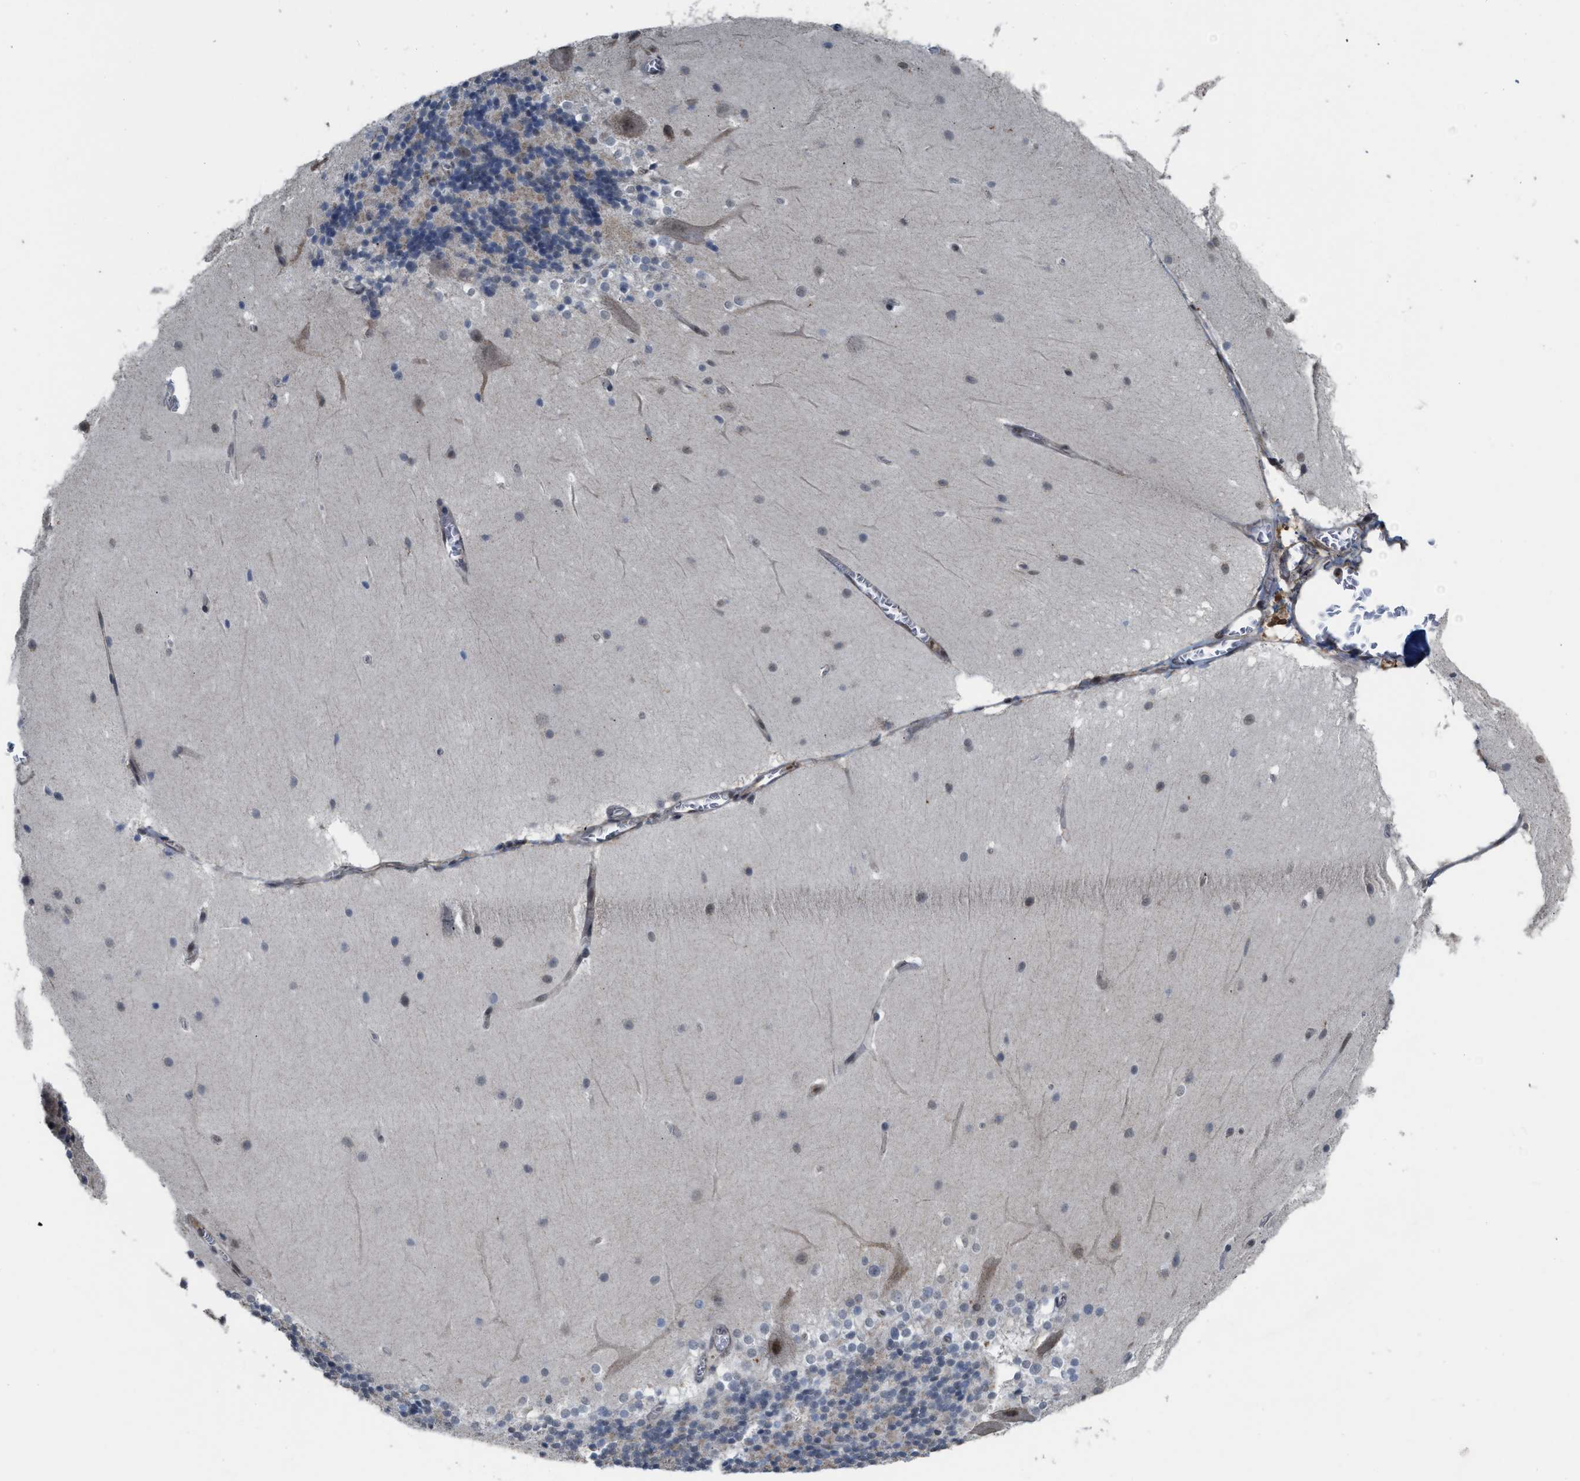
{"staining": {"intensity": "moderate", "quantity": "<25%", "location": "cytoplasmic/membranous"}, "tissue": "cerebellum", "cell_type": "Cells in granular layer", "image_type": "normal", "snomed": [{"axis": "morphology", "description": "Normal tissue, NOS"}, {"axis": "topography", "description": "Cerebellum"}], "caption": "Protein staining of benign cerebellum shows moderate cytoplasmic/membranous positivity in about <25% of cells in granular layer. (Stains: DAB (3,3'-diaminobenzidine) in brown, nuclei in blue, Microscopy: brightfield microscopy at high magnification).", "gene": "BAIAP2L1", "patient": {"sex": "female", "age": 19}}